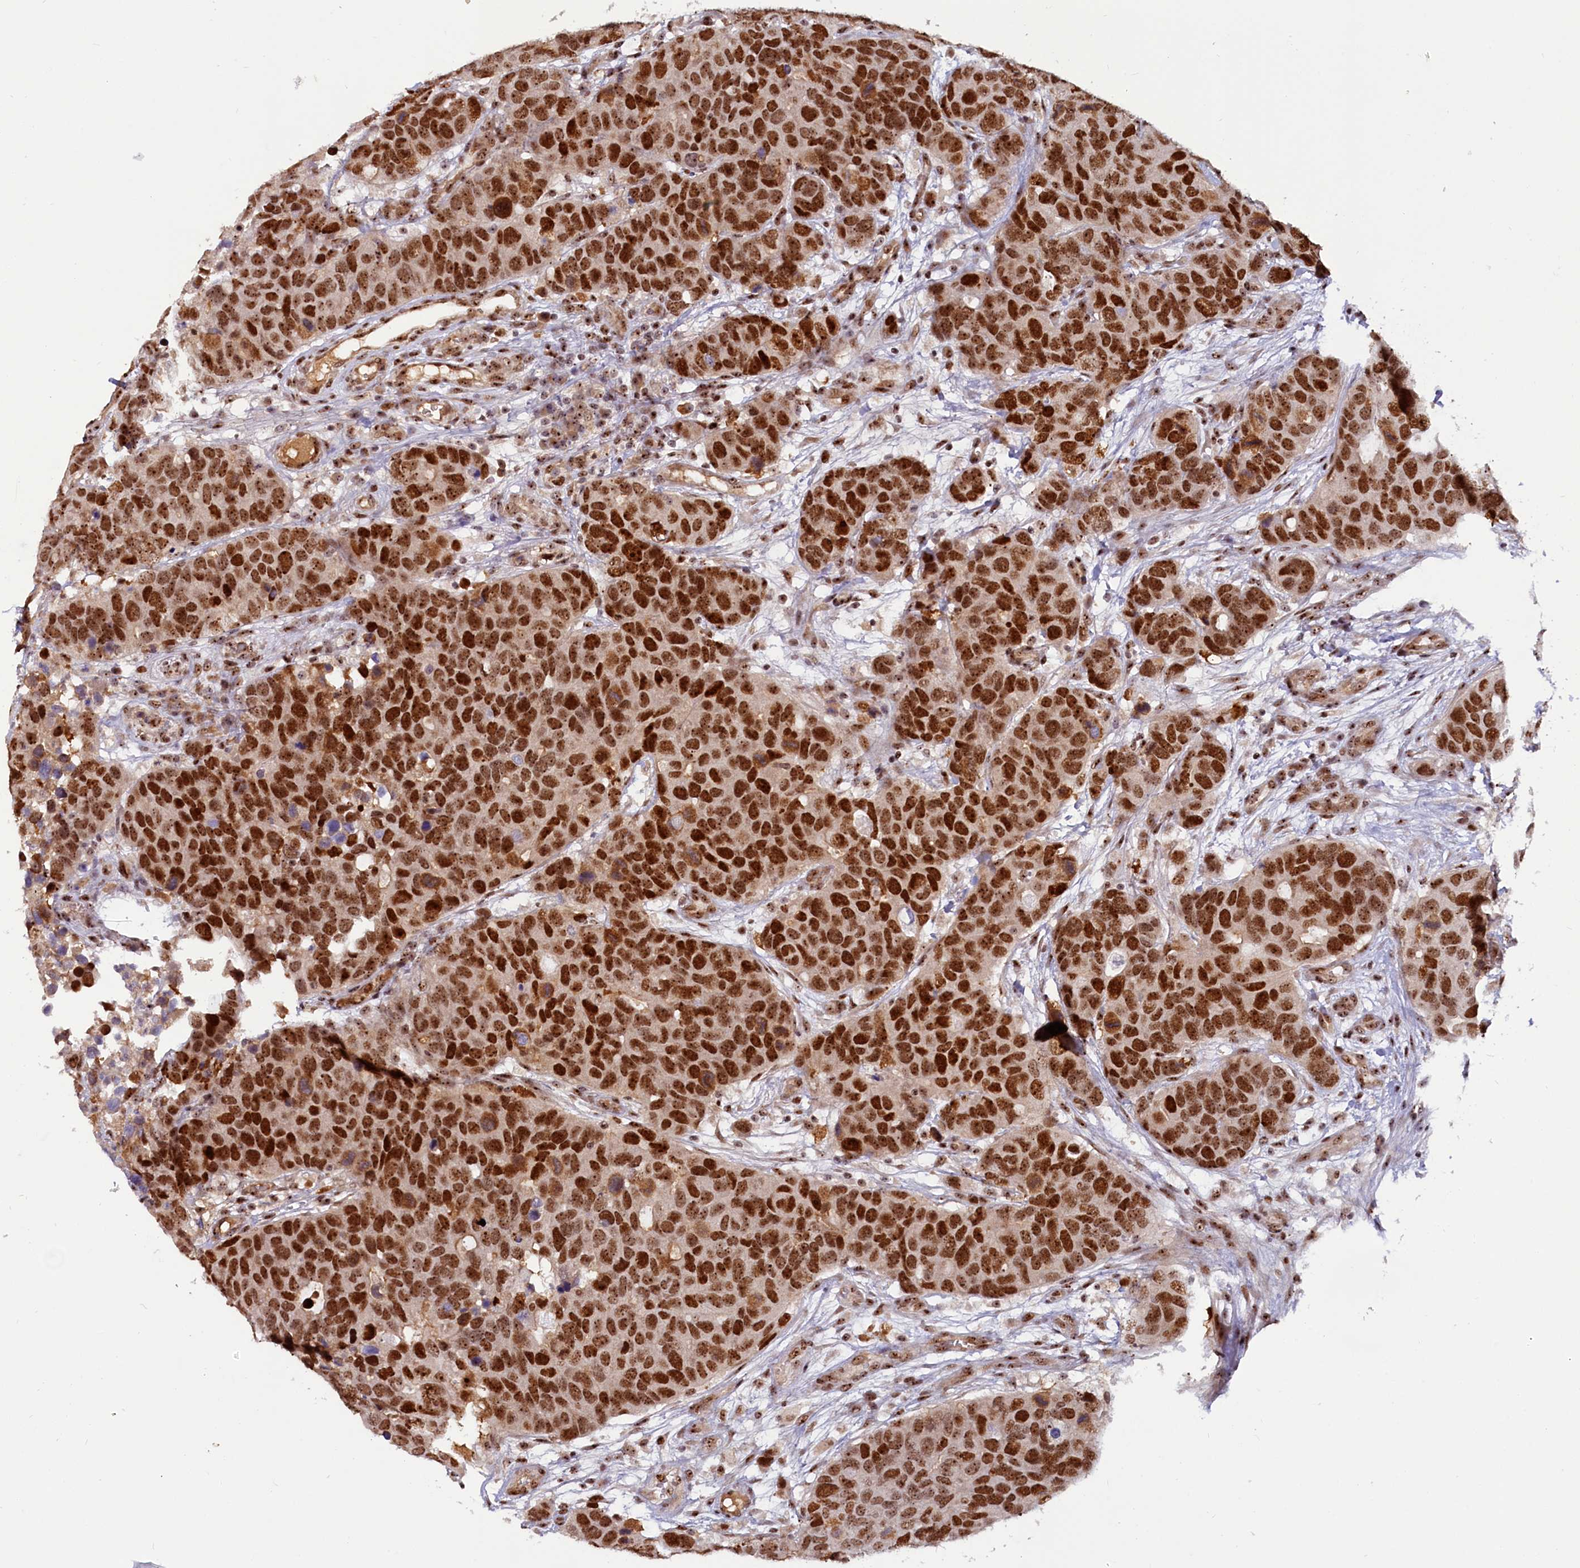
{"staining": {"intensity": "strong", "quantity": ">75%", "location": "nuclear"}, "tissue": "breast cancer", "cell_type": "Tumor cells", "image_type": "cancer", "snomed": [{"axis": "morphology", "description": "Duct carcinoma"}, {"axis": "topography", "description": "Breast"}], "caption": "A high amount of strong nuclear positivity is identified in about >75% of tumor cells in invasive ductal carcinoma (breast) tissue.", "gene": "TCOF1", "patient": {"sex": "female", "age": 83}}